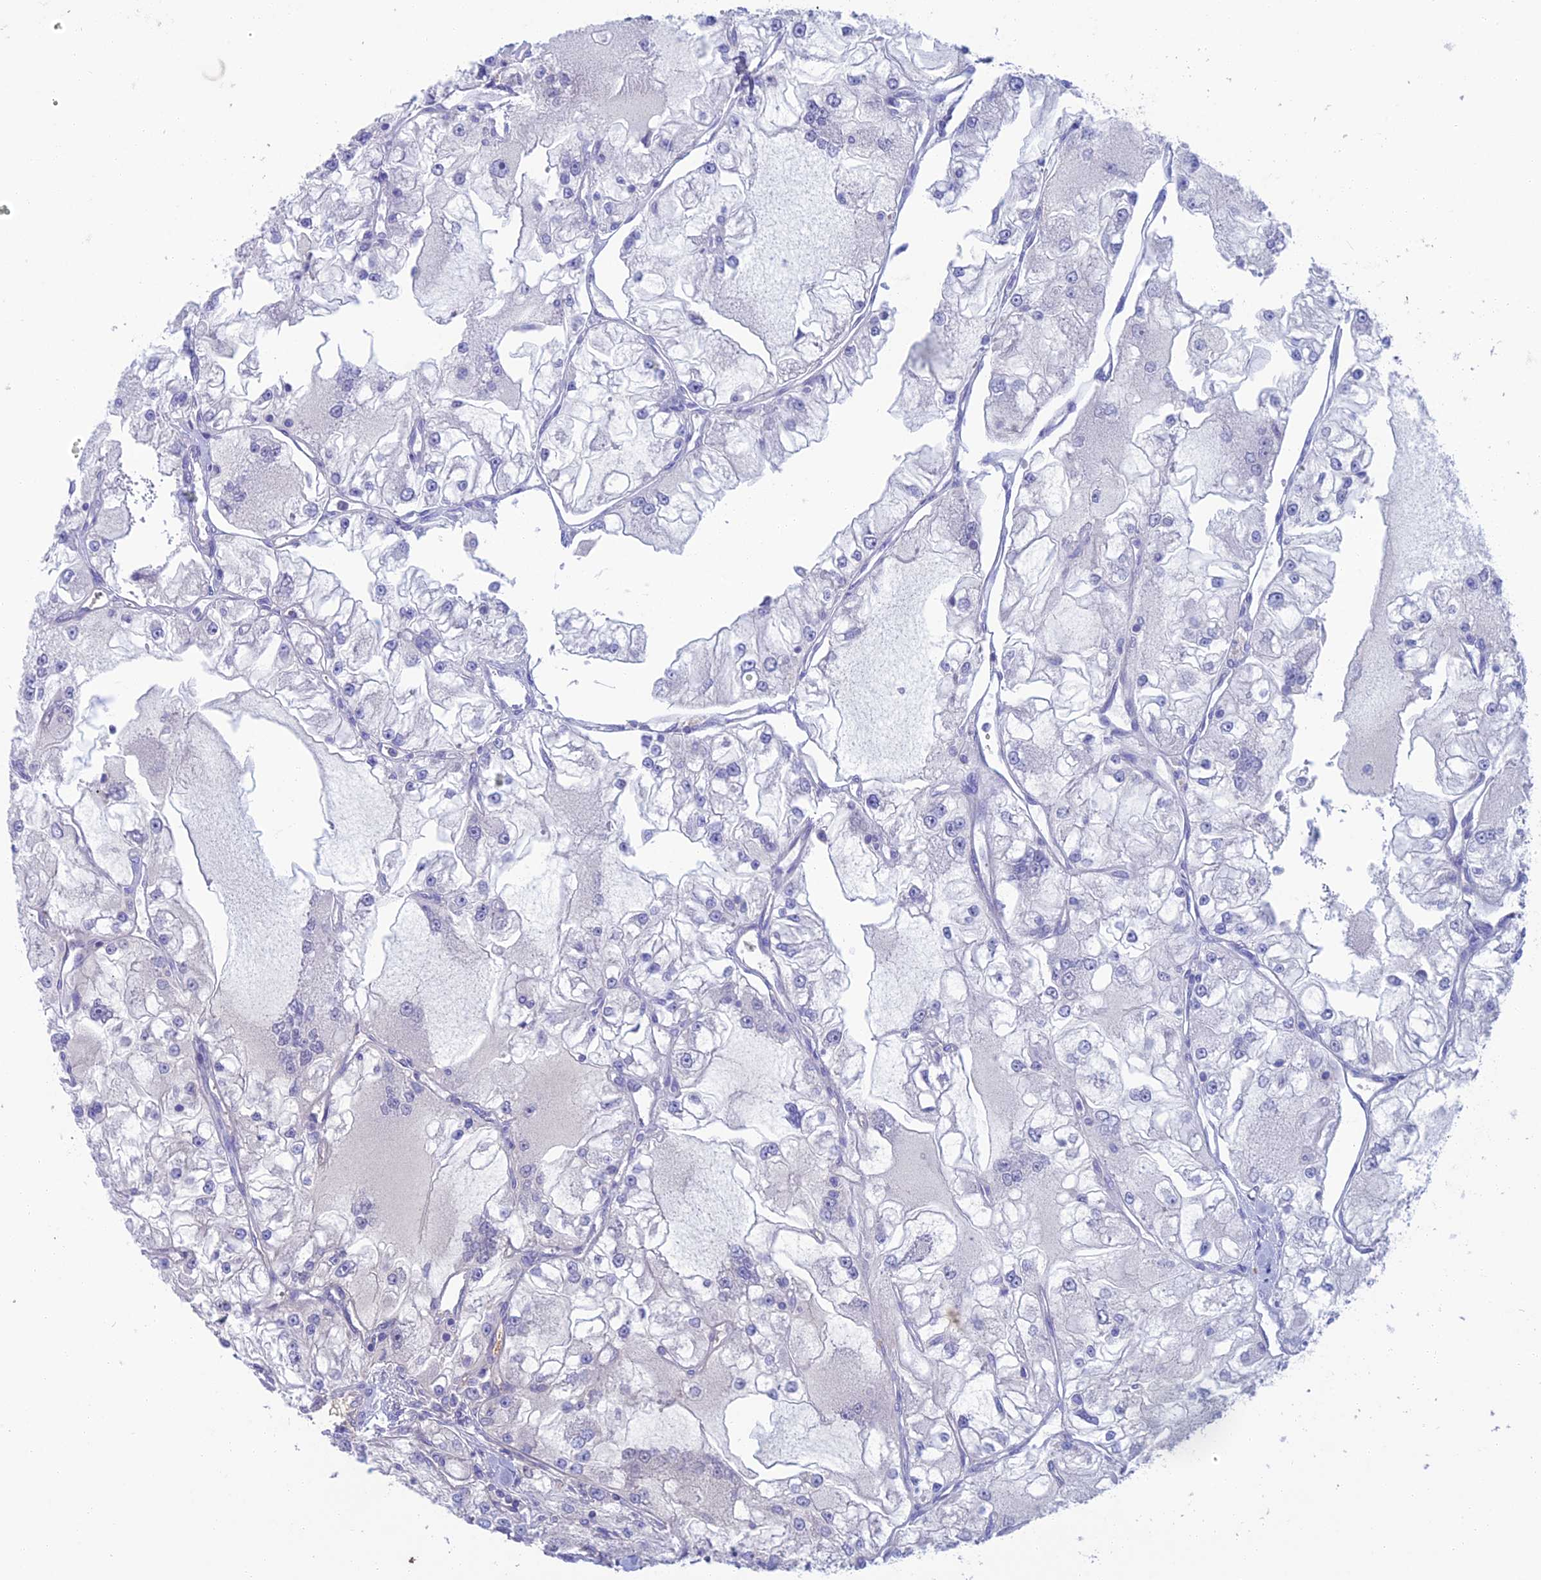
{"staining": {"intensity": "negative", "quantity": "none", "location": "none"}, "tissue": "renal cancer", "cell_type": "Tumor cells", "image_type": "cancer", "snomed": [{"axis": "morphology", "description": "Adenocarcinoma, NOS"}, {"axis": "topography", "description": "Kidney"}], "caption": "The micrograph shows no significant staining in tumor cells of adenocarcinoma (renal).", "gene": "SNAP91", "patient": {"sex": "female", "age": 72}}